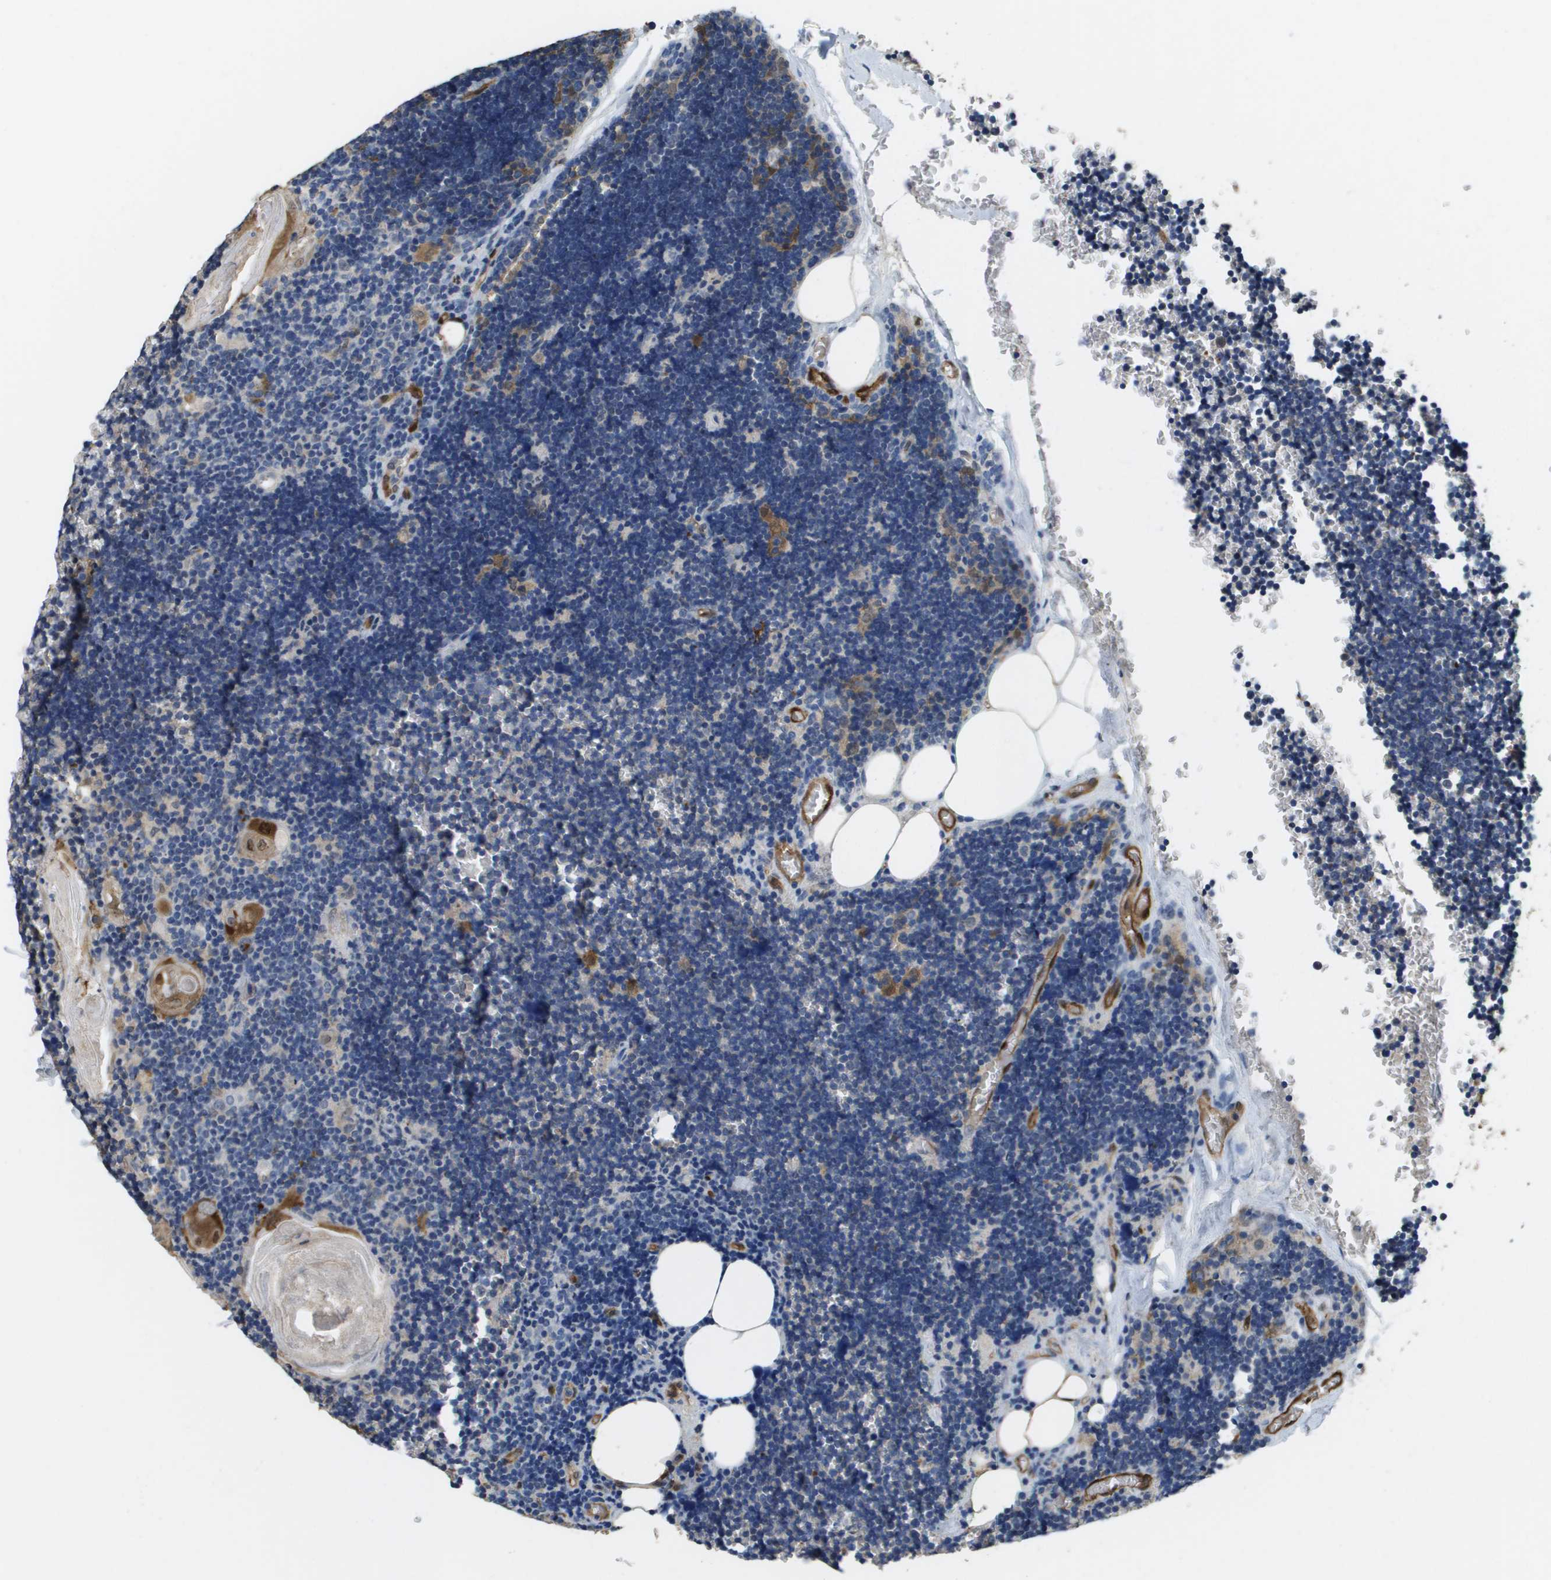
{"staining": {"intensity": "moderate", "quantity": "<25%", "location": "cytoplasmic/membranous"}, "tissue": "lymph node", "cell_type": "Germinal center cells", "image_type": "normal", "snomed": [{"axis": "morphology", "description": "Normal tissue, NOS"}, {"axis": "topography", "description": "Lymph node"}], "caption": "This is a histology image of IHC staining of normal lymph node, which shows moderate staining in the cytoplasmic/membranous of germinal center cells.", "gene": "FABP5", "patient": {"sex": "male", "age": 33}}